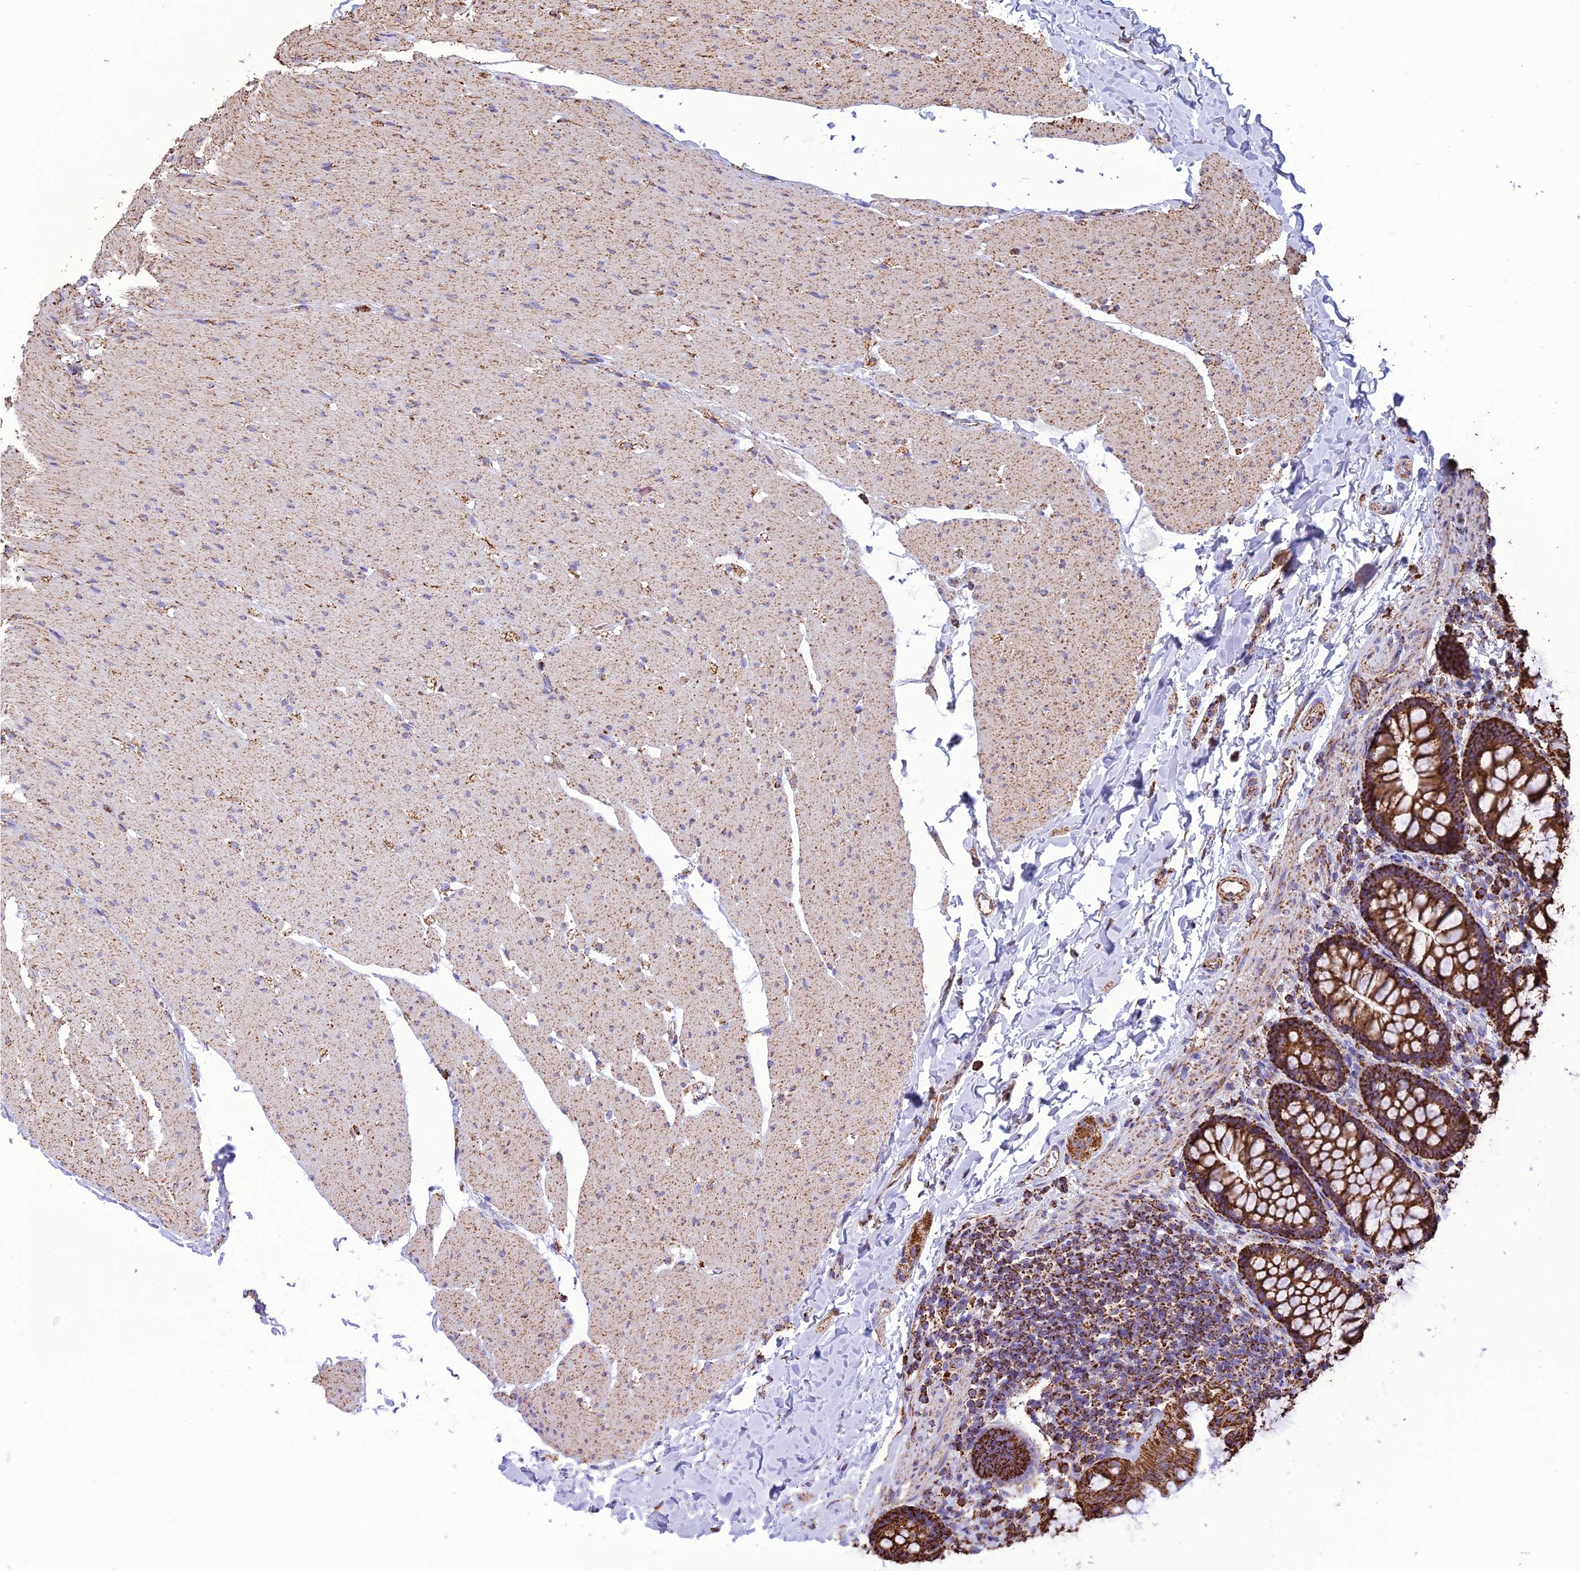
{"staining": {"intensity": "moderate", "quantity": ">75%", "location": "cytoplasmic/membranous"}, "tissue": "colon", "cell_type": "Endothelial cells", "image_type": "normal", "snomed": [{"axis": "morphology", "description": "Normal tissue, NOS"}, {"axis": "topography", "description": "Colon"}], "caption": "IHC staining of unremarkable colon, which reveals medium levels of moderate cytoplasmic/membranous expression in approximately >75% of endothelial cells indicating moderate cytoplasmic/membranous protein positivity. The staining was performed using DAB (3,3'-diaminobenzidine) (brown) for protein detection and nuclei were counterstained in hematoxylin (blue).", "gene": "NDUFAF1", "patient": {"sex": "female", "age": 62}}